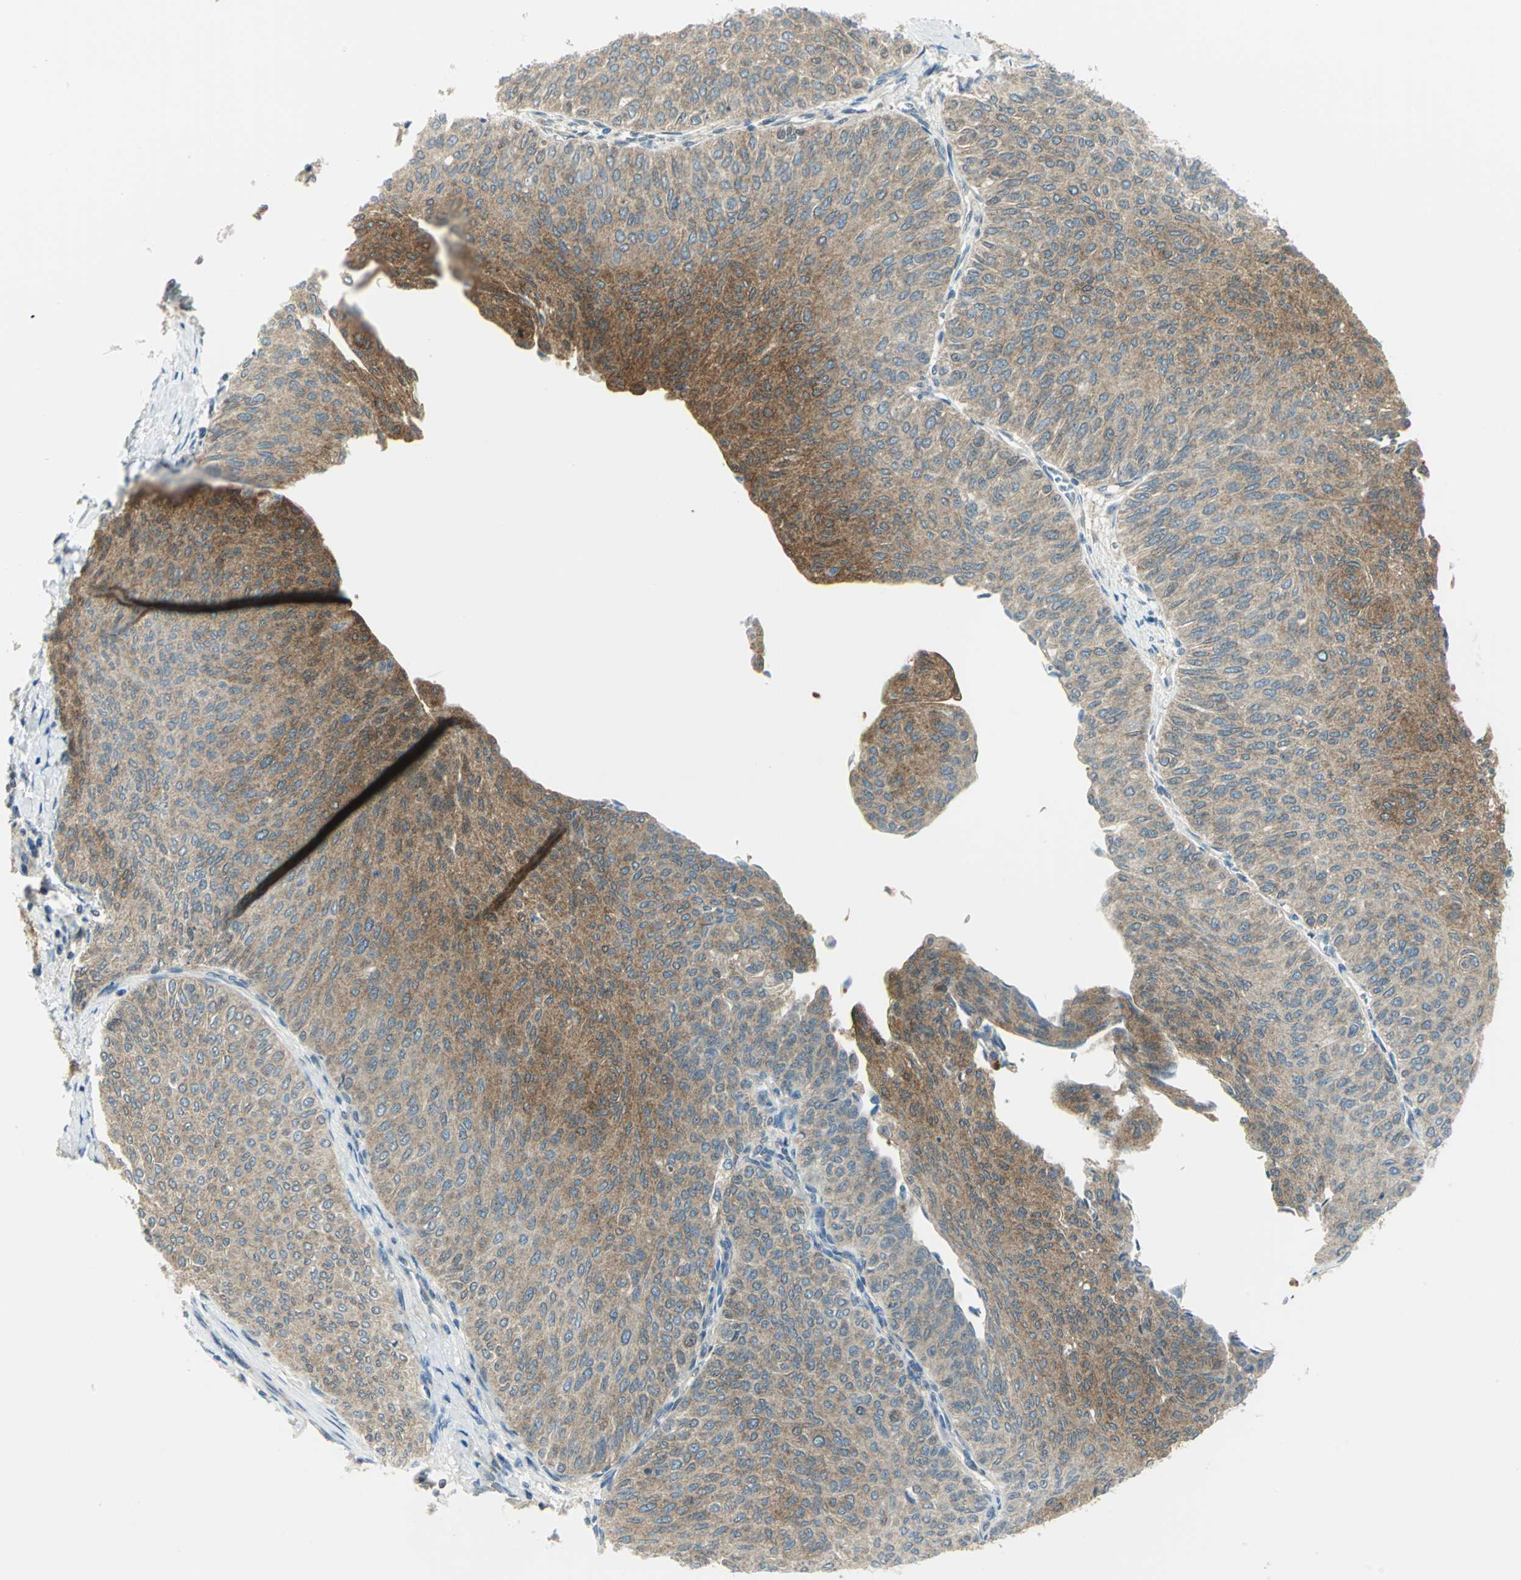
{"staining": {"intensity": "strong", "quantity": "25%-75%", "location": "cytoplasmic/membranous"}, "tissue": "urothelial cancer", "cell_type": "Tumor cells", "image_type": "cancer", "snomed": [{"axis": "morphology", "description": "Urothelial carcinoma, Low grade"}, {"axis": "topography", "description": "Urinary bladder"}], "caption": "Urothelial cancer was stained to show a protein in brown. There is high levels of strong cytoplasmic/membranous expression in about 25%-75% of tumor cells.", "gene": "ALDOA", "patient": {"sex": "male", "age": 78}}